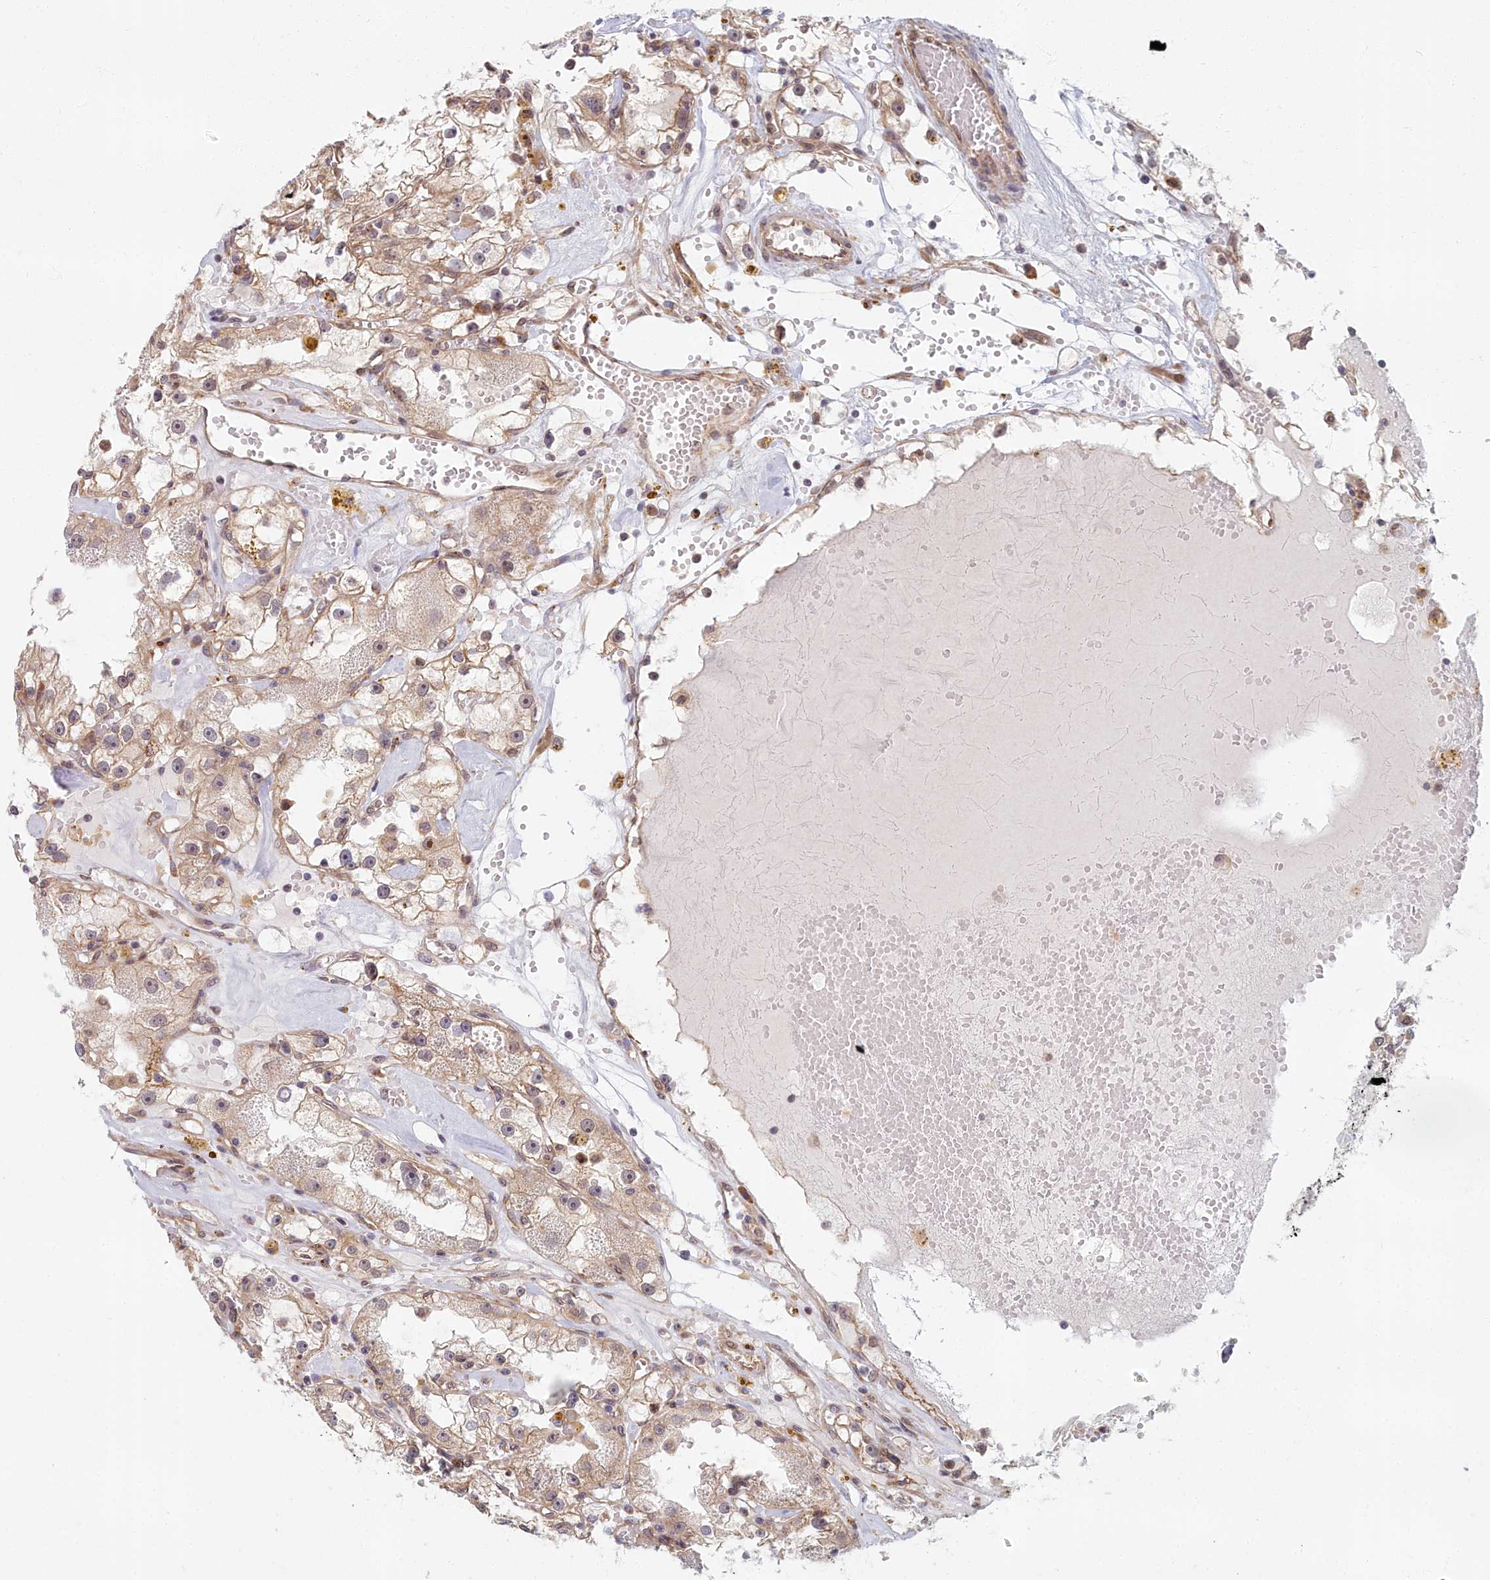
{"staining": {"intensity": "weak", "quantity": ">75%", "location": "cytoplasmic/membranous"}, "tissue": "renal cancer", "cell_type": "Tumor cells", "image_type": "cancer", "snomed": [{"axis": "morphology", "description": "Adenocarcinoma, NOS"}, {"axis": "topography", "description": "Kidney"}], "caption": "About >75% of tumor cells in human renal adenocarcinoma demonstrate weak cytoplasmic/membranous protein staining as visualized by brown immunohistochemical staining.", "gene": "MAK16", "patient": {"sex": "male", "age": 56}}